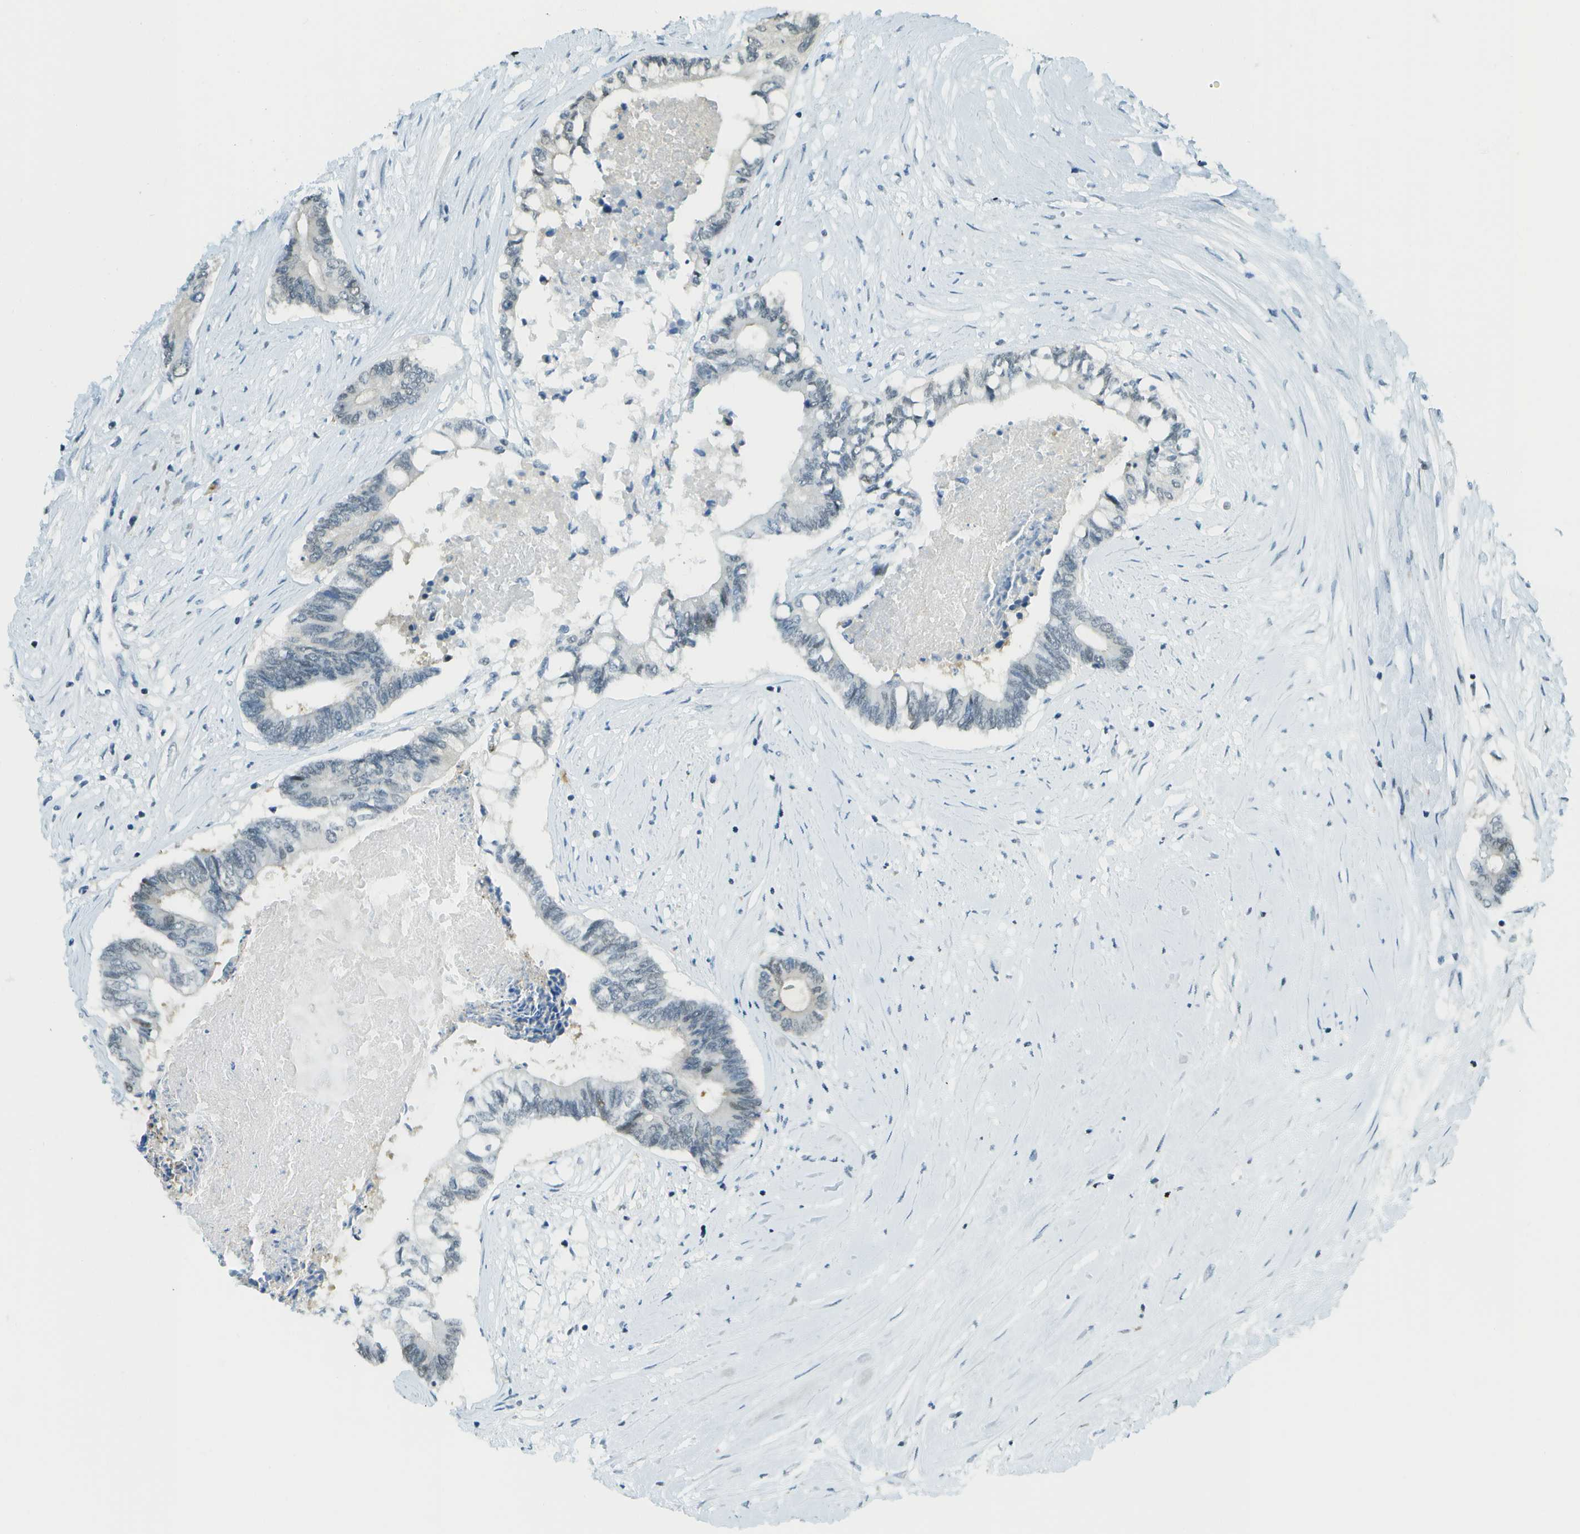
{"staining": {"intensity": "negative", "quantity": "none", "location": "none"}, "tissue": "colorectal cancer", "cell_type": "Tumor cells", "image_type": "cancer", "snomed": [{"axis": "morphology", "description": "Adenocarcinoma, NOS"}, {"axis": "topography", "description": "Rectum"}], "caption": "Immunohistochemical staining of colorectal cancer (adenocarcinoma) reveals no significant staining in tumor cells.", "gene": "NEK11", "patient": {"sex": "male", "age": 63}}